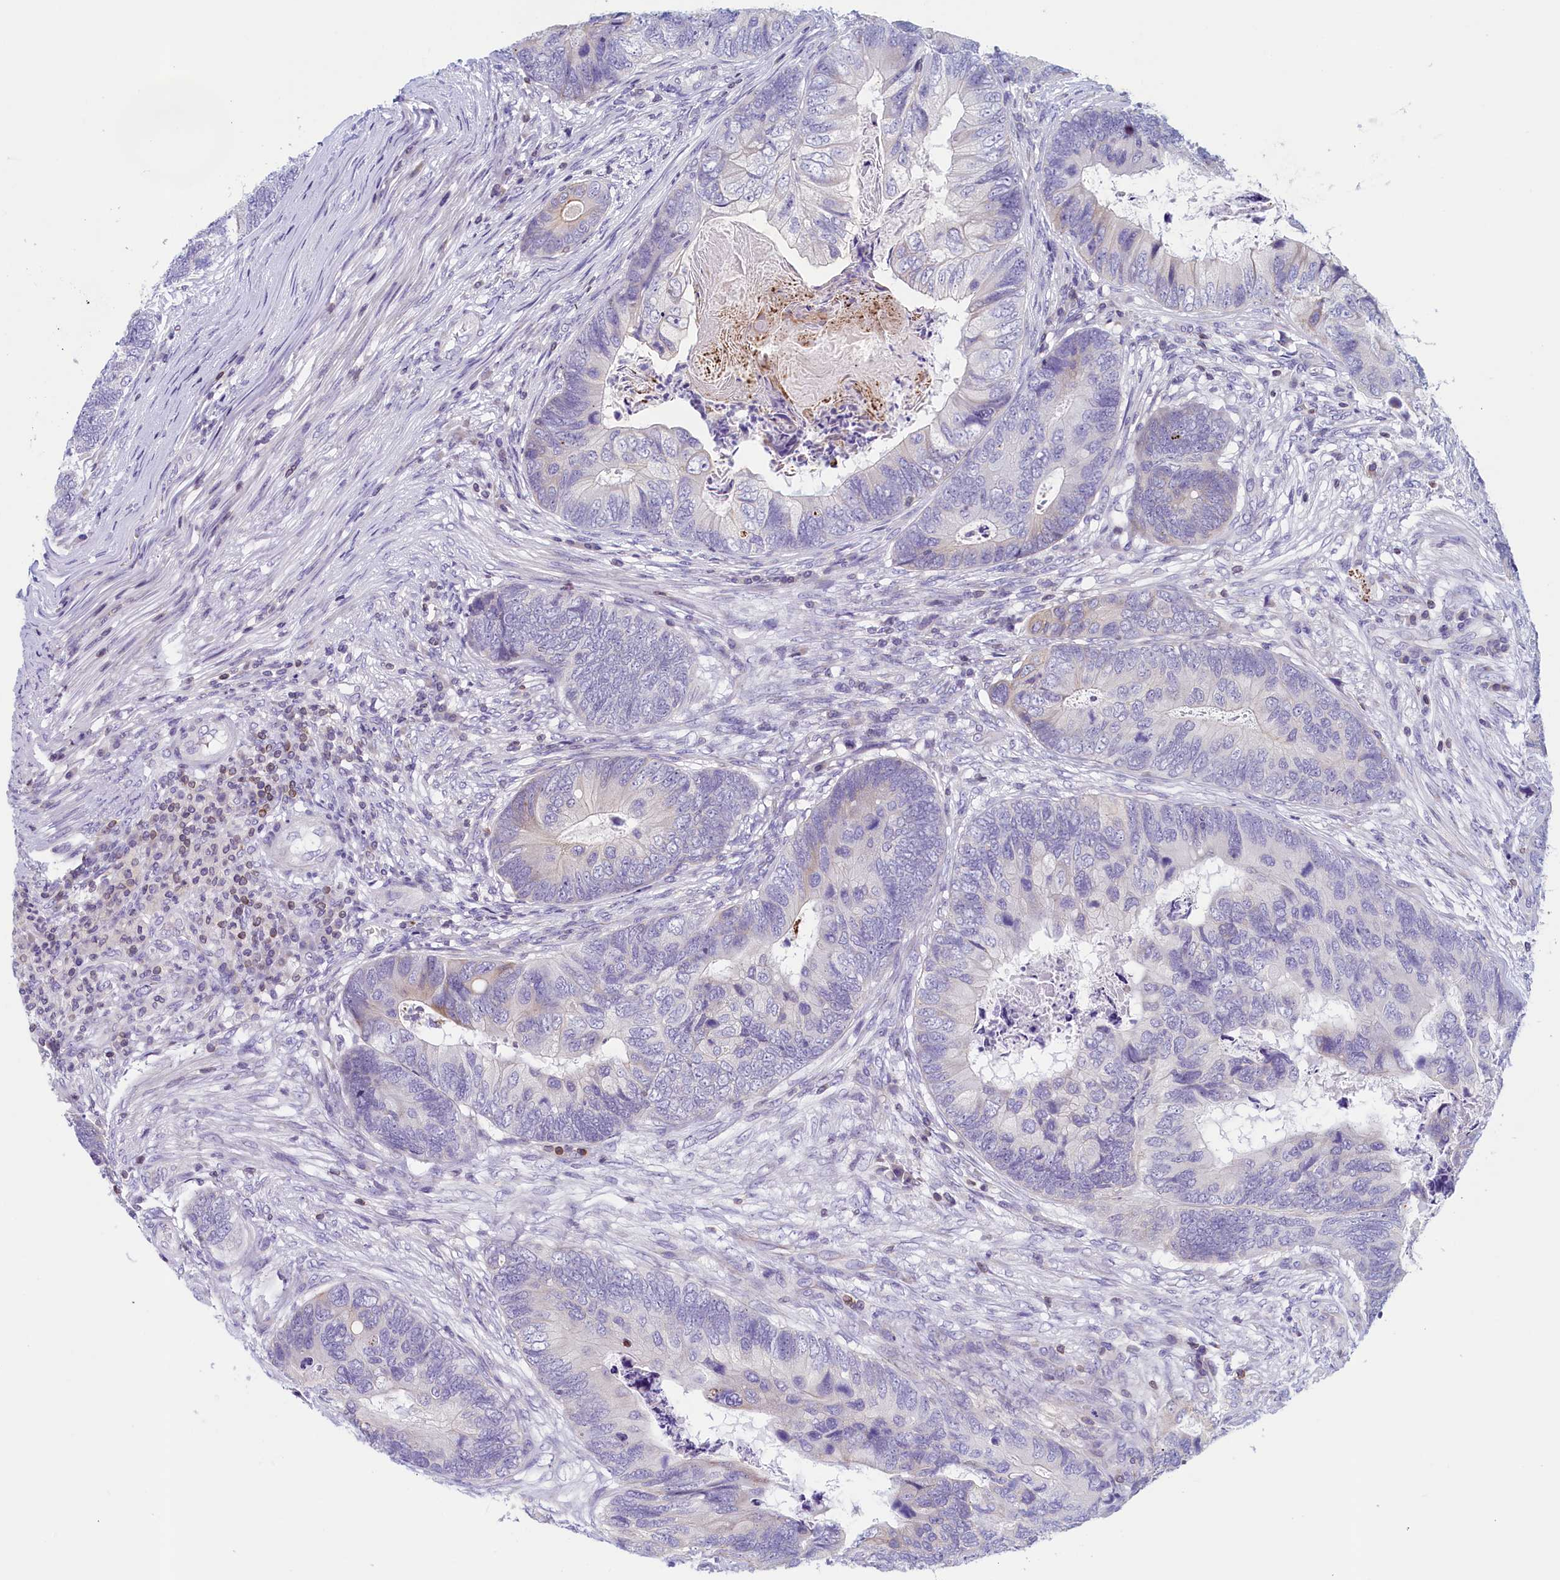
{"staining": {"intensity": "negative", "quantity": "none", "location": "none"}, "tissue": "colorectal cancer", "cell_type": "Tumor cells", "image_type": "cancer", "snomed": [{"axis": "morphology", "description": "Adenocarcinoma, NOS"}, {"axis": "topography", "description": "Colon"}], "caption": "A high-resolution histopathology image shows IHC staining of adenocarcinoma (colorectal), which shows no significant staining in tumor cells.", "gene": "TRAF3IP3", "patient": {"sex": "female", "age": 67}}